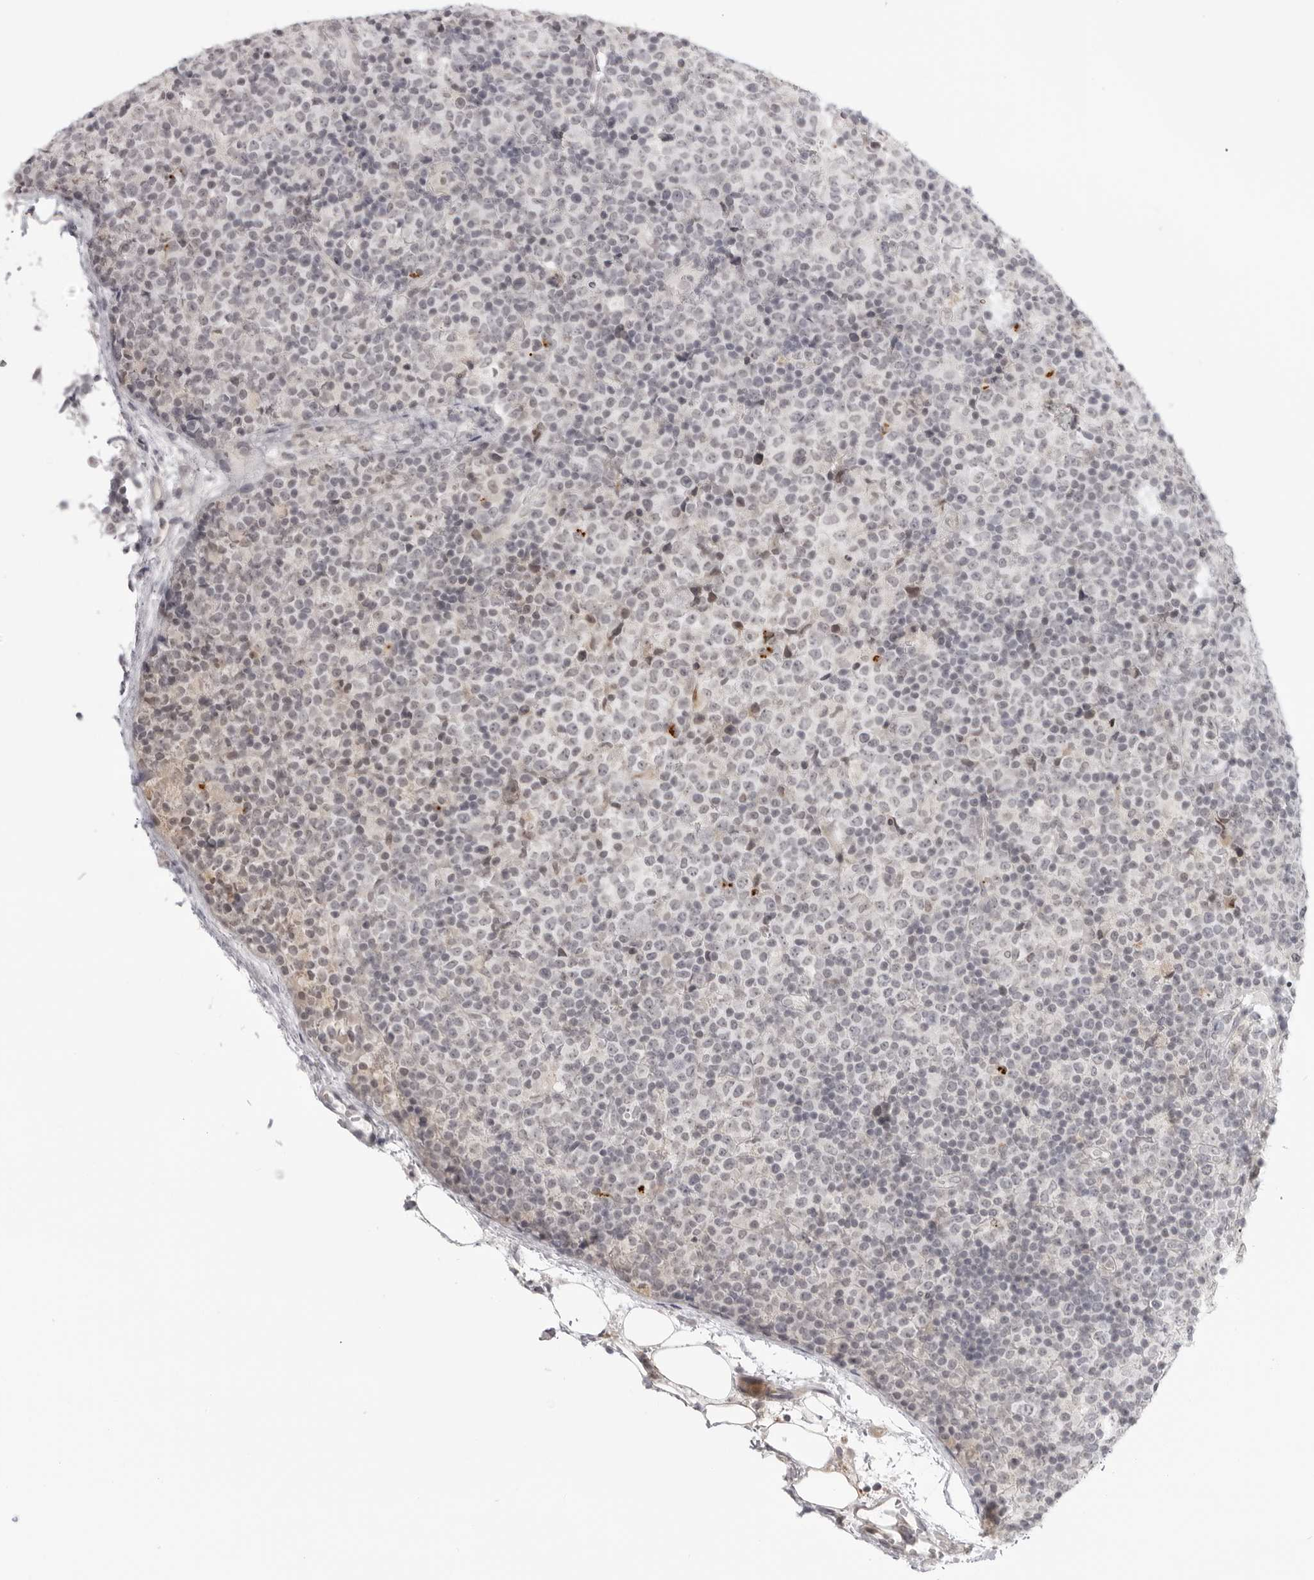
{"staining": {"intensity": "negative", "quantity": "none", "location": "none"}, "tissue": "lymphoma", "cell_type": "Tumor cells", "image_type": "cancer", "snomed": [{"axis": "morphology", "description": "Malignant lymphoma, non-Hodgkin's type, High grade"}, {"axis": "topography", "description": "Lymph node"}], "caption": "Human malignant lymphoma, non-Hodgkin's type (high-grade) stained for a protein using IHC reveals no staining in tumor cells.", "gene": "ACP6", "patient": {"sex": "male", "age": 13}}